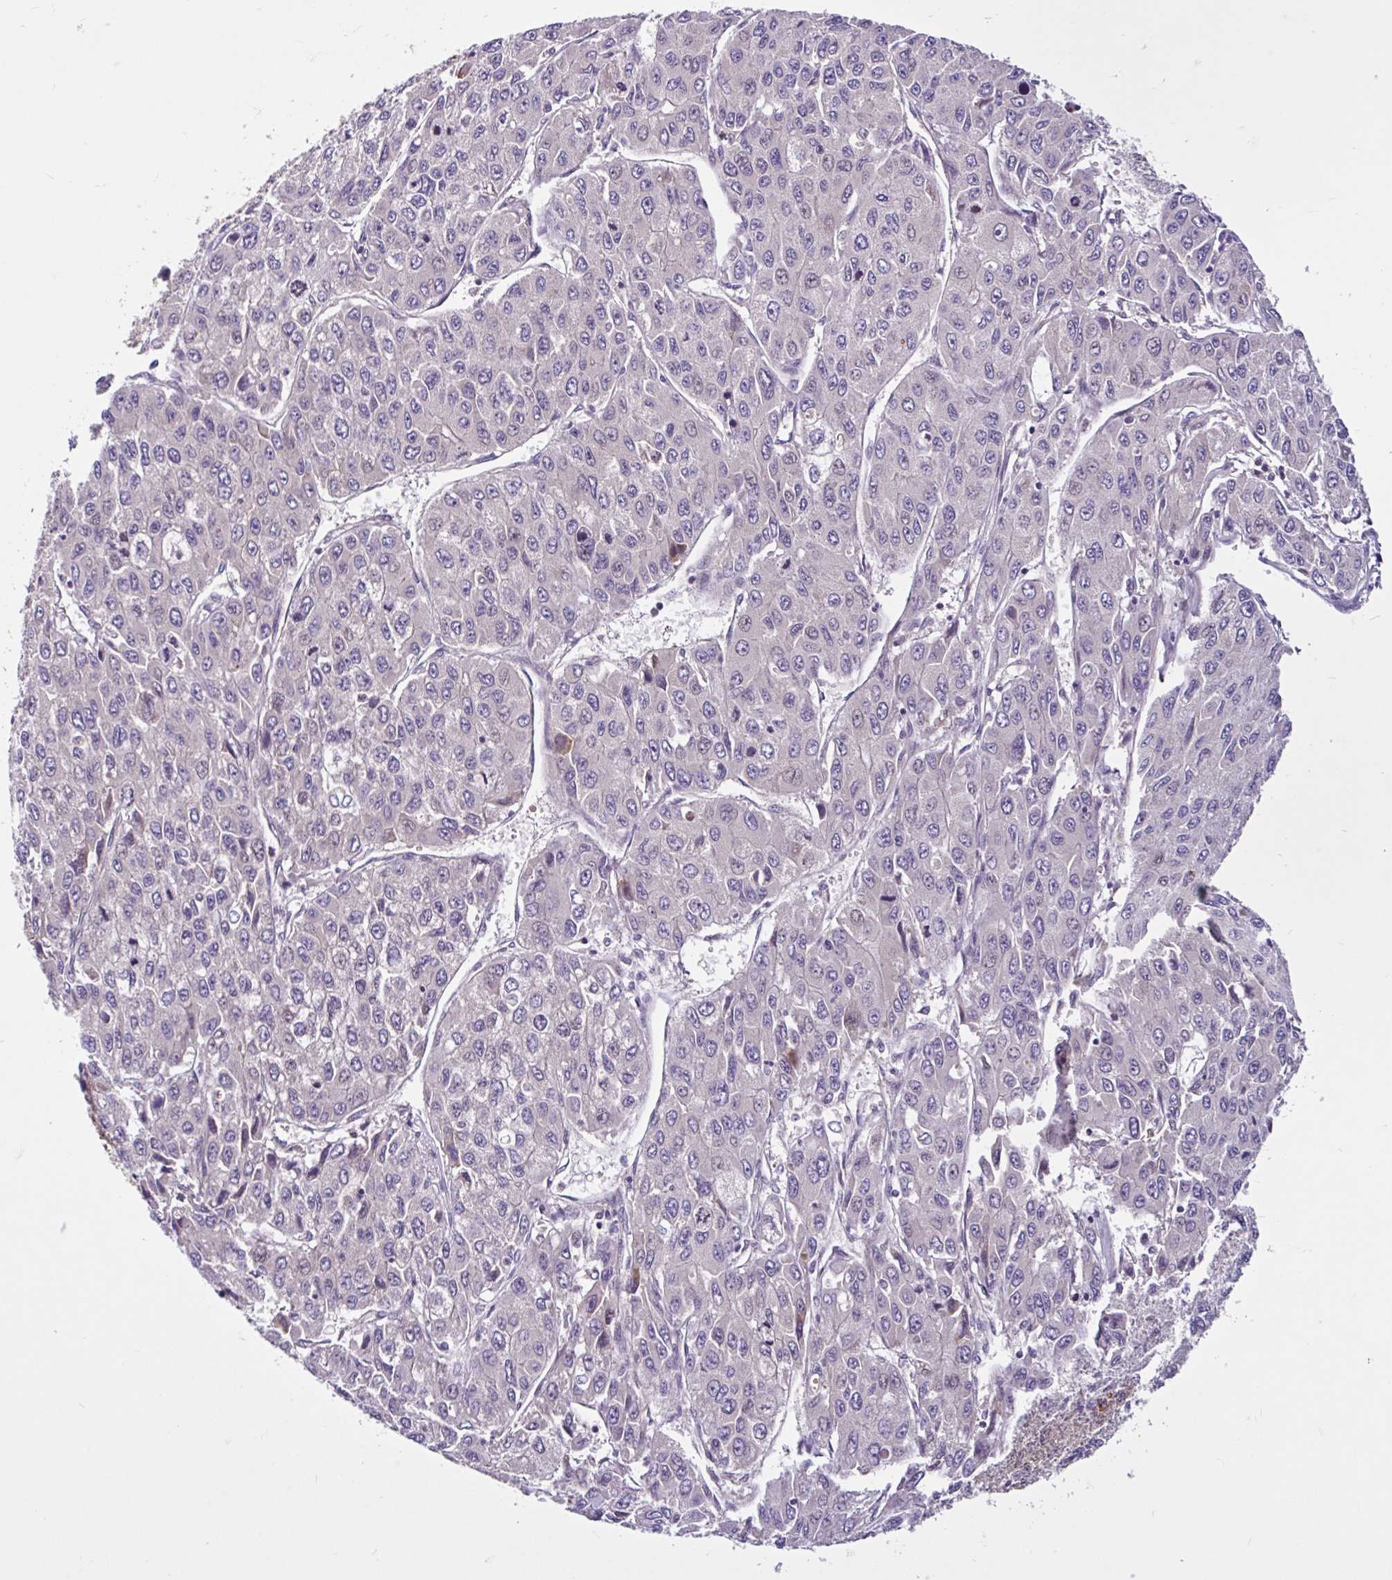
{"staining": {"intensity": "negative", "quantity": "none", "location": "none"}, "tissue": "liver cancer", "cell_type": "Tumor cells", "image_type": "cancer", "snomed": [{"axis": "morphology", "description": "Carcinoma, Hepatocellular, NOS"}, {"axis": "topography", "description": "Liver"}], "caption": "DAB immunohistochemical staining of human liver cancer exhibits no significant staining in tumor cells.", "gene": "NTPCR", "patient": {"sex": "female", "age": 66}}